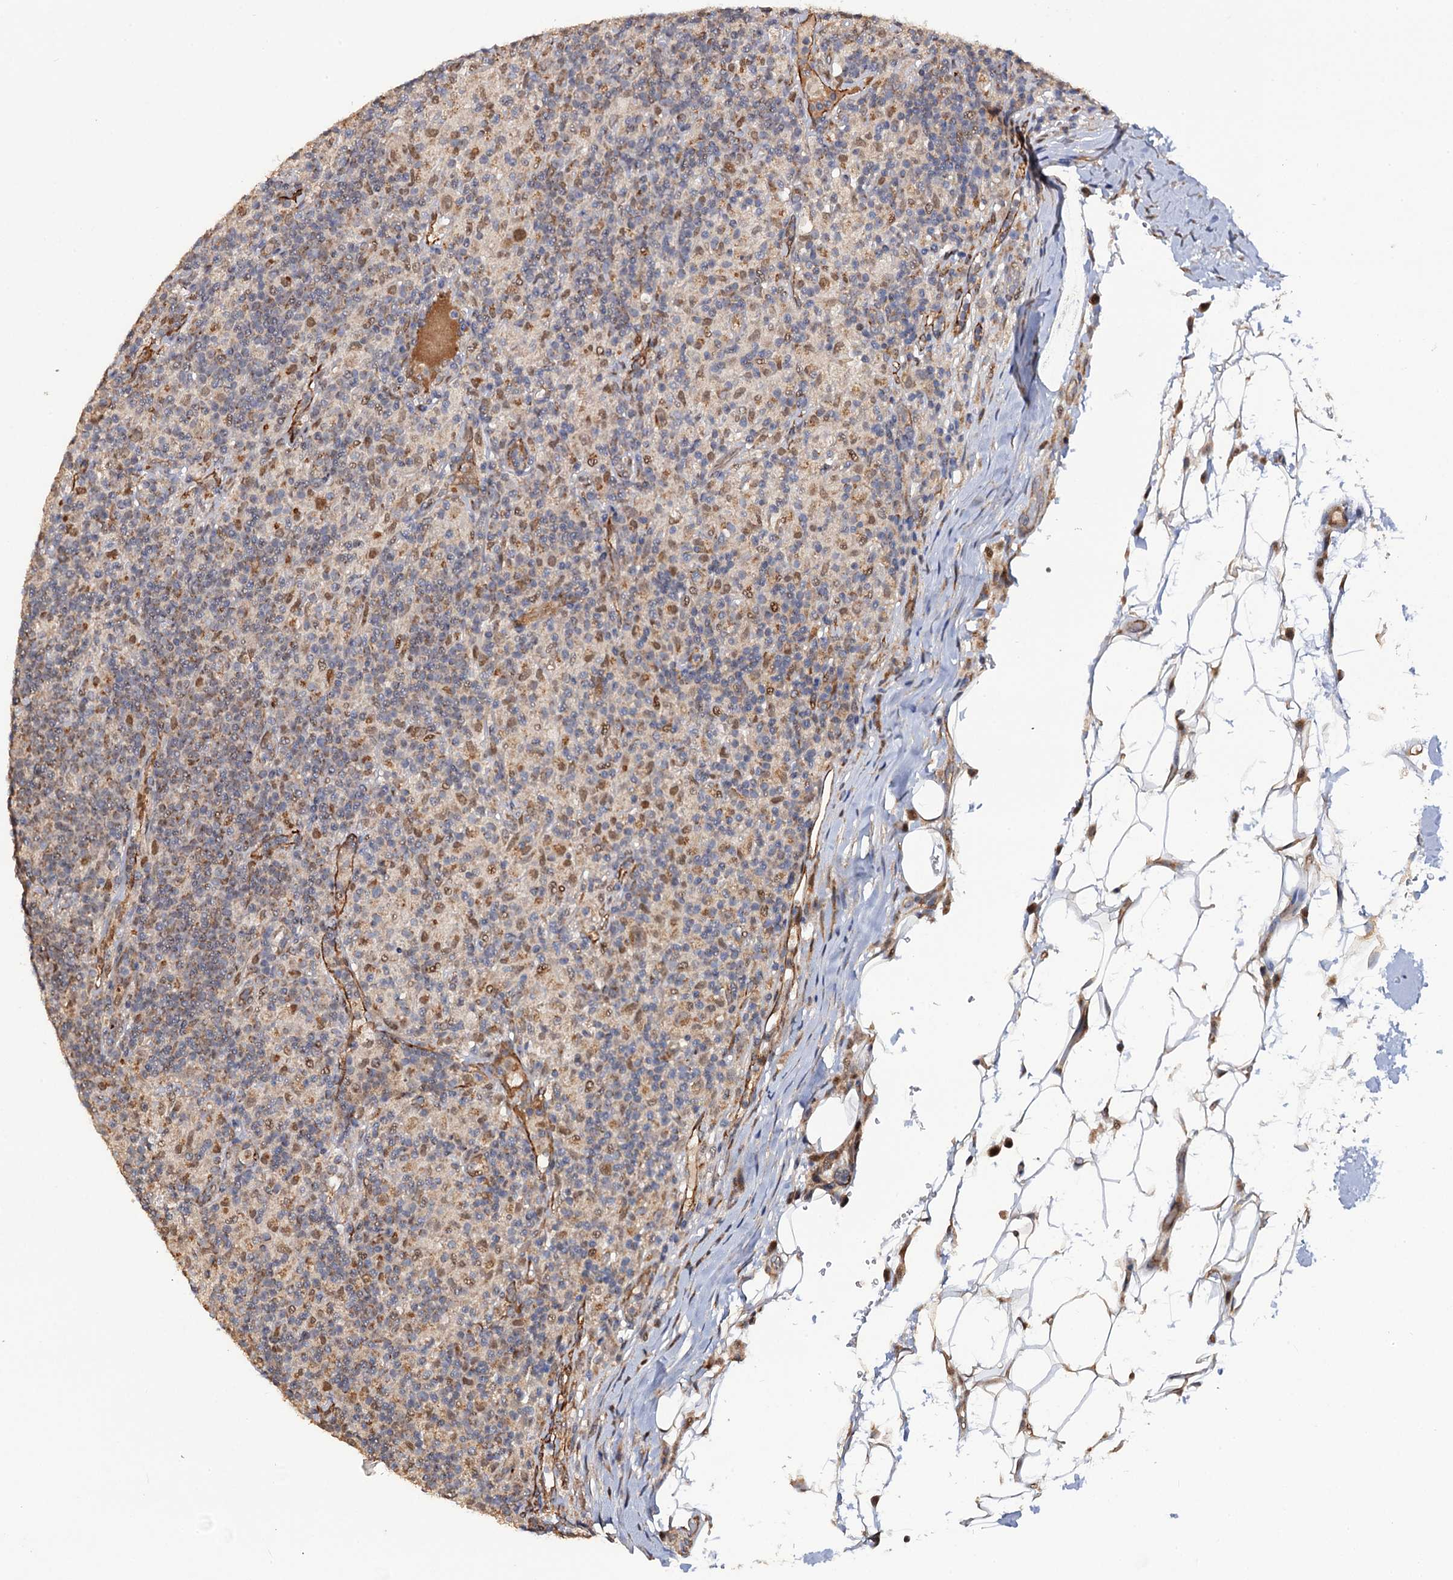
{"staining": {"intensity": "negative", "quantity": "none", "location": "none"}, "tissue": "lymphoma", "cell_type": "Tumor cells", "image_type": "cancer", "snomed": [{"axis": "morphology", "description": "Hodgkin's disease, NOS"}, {"axis": "topography", "description": "Lymph node"}], "caption": "This histopathology image is of lymphoma stained with immunohistochemistry to label a protein in brown with the nuclei are counter-stained blue. There is no staining in tumor cells.", "gene": "LRRC63", "patient": {"sex": "male", "age": 70}}